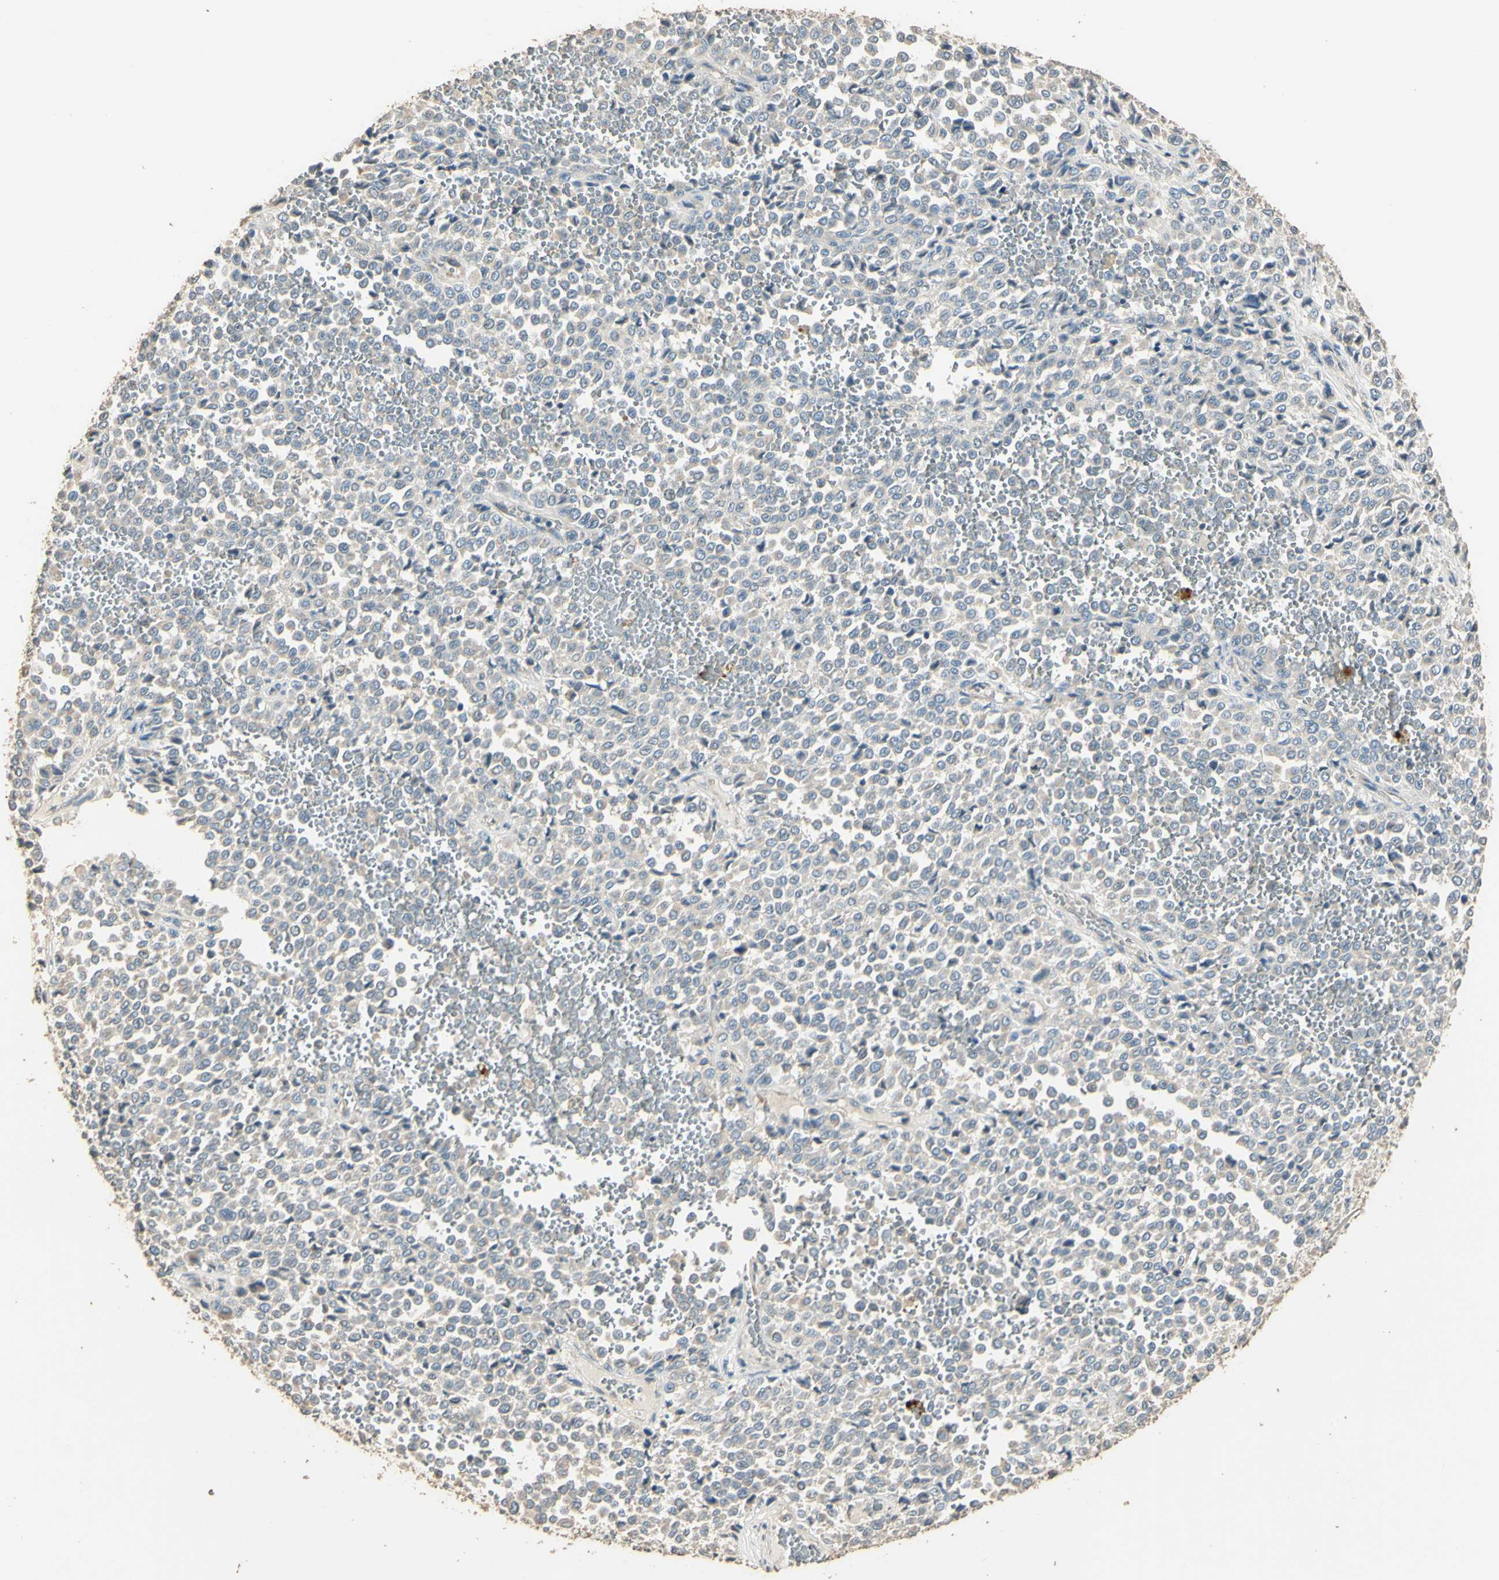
{"staining": {"intensity": "negative", "quantity": "none", "location": "none"}, "tissue": "melanoma", "cell_type": "Tumor cells", "image_type": "cancer", "snomed": [{"axis": "morphology", "description": "Malignant melanoma, Metastatic site"}, {"axis": "topography", "description": "Pancreas"}], "caption": "There is no significant expression in tumor cells of melanoma.", "gene": "ARHGEF17", "patient": {"sex": "female", "age": 30}}